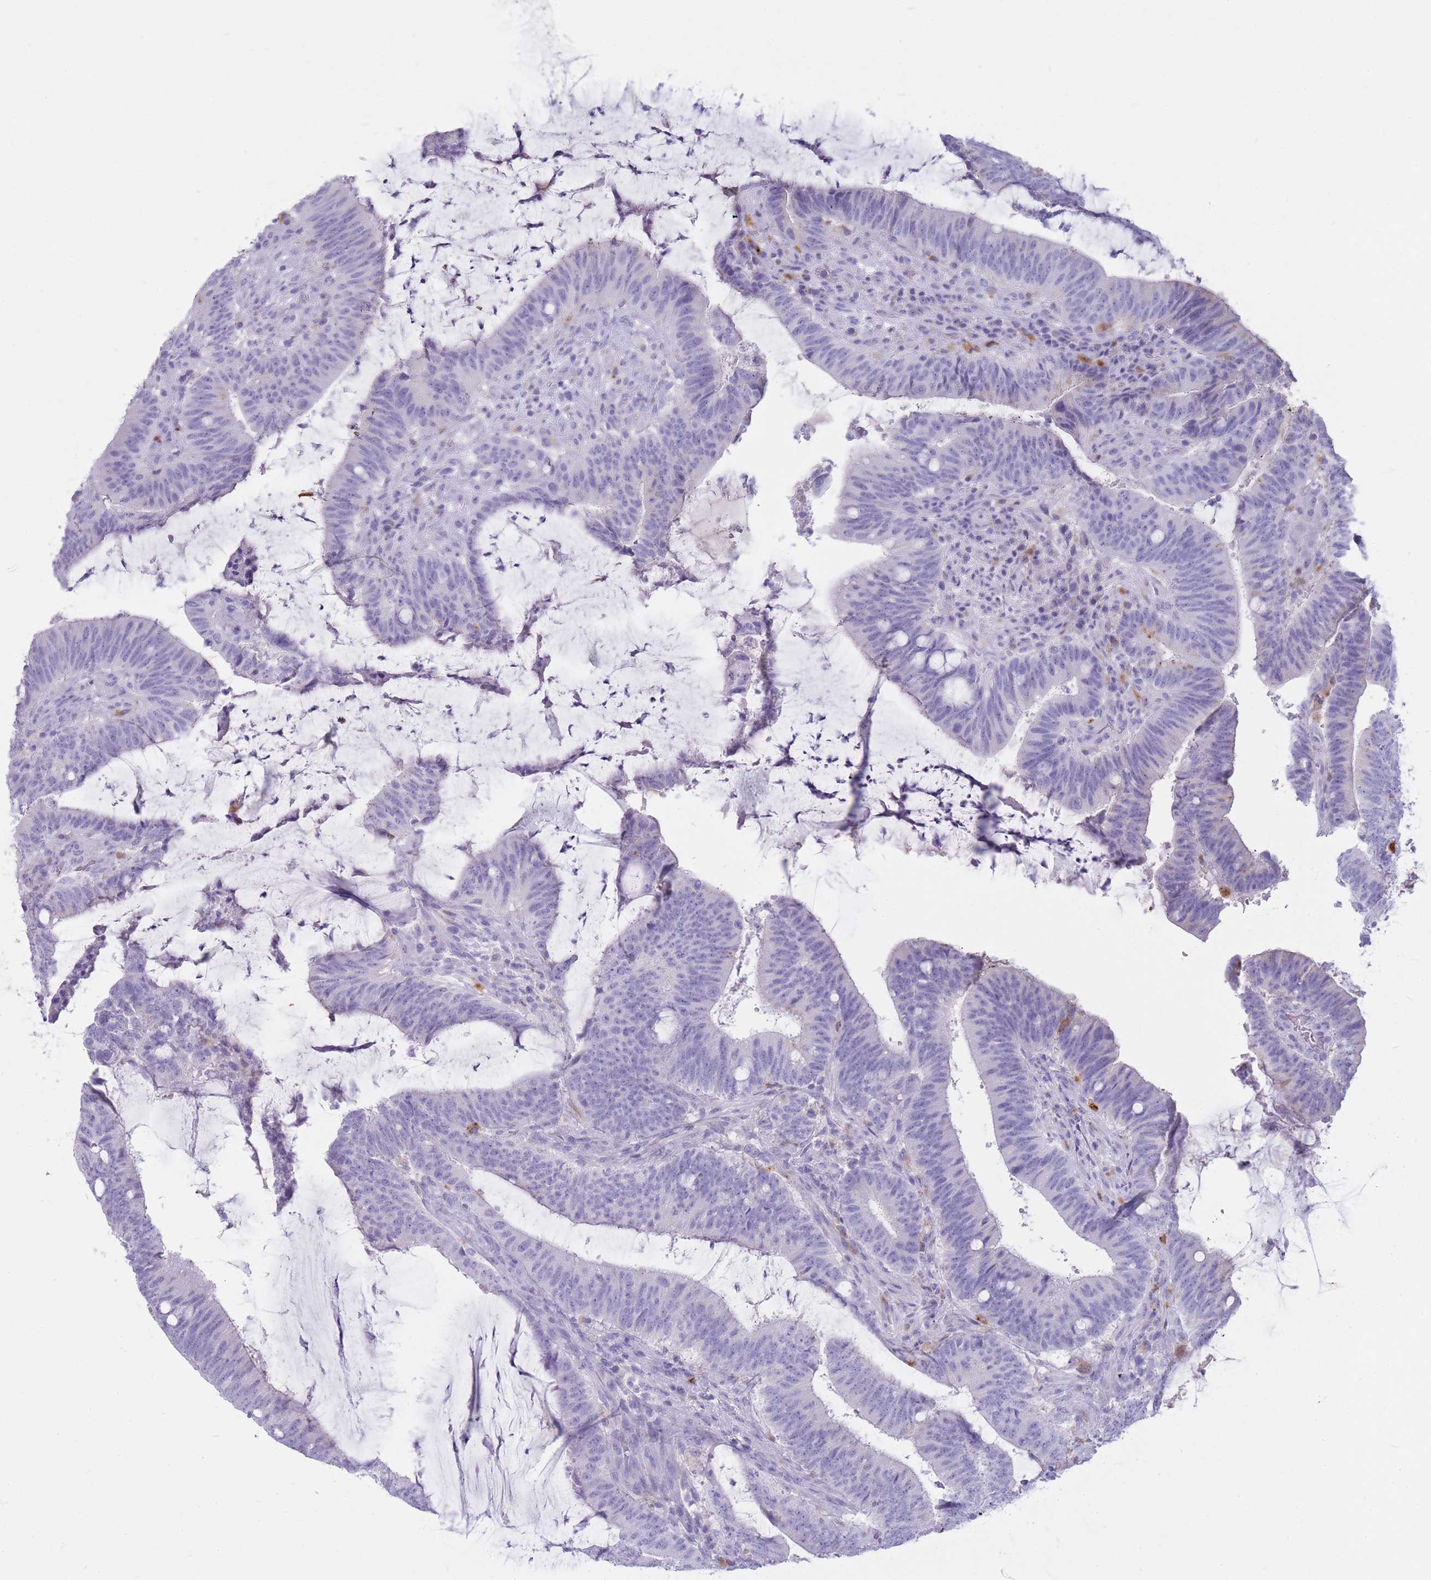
{"staining": {"intensity": "negative", "quantity": "none", "location": "none"}, "tissue": "colorectal cancer", "cell_type": "Tumor cells", "image_type": "cancer", "snomed": [{"axis": "morphology", "description": "Adenocarcinoma, NOS"}, {"axis": "topography", "description": "Colon"}], "caption": "Tumor cells show no significant positivity in adenocarcinoma (colorectal).", "gene": "GAA", "patient": {"sex": "female", "age": 43}}